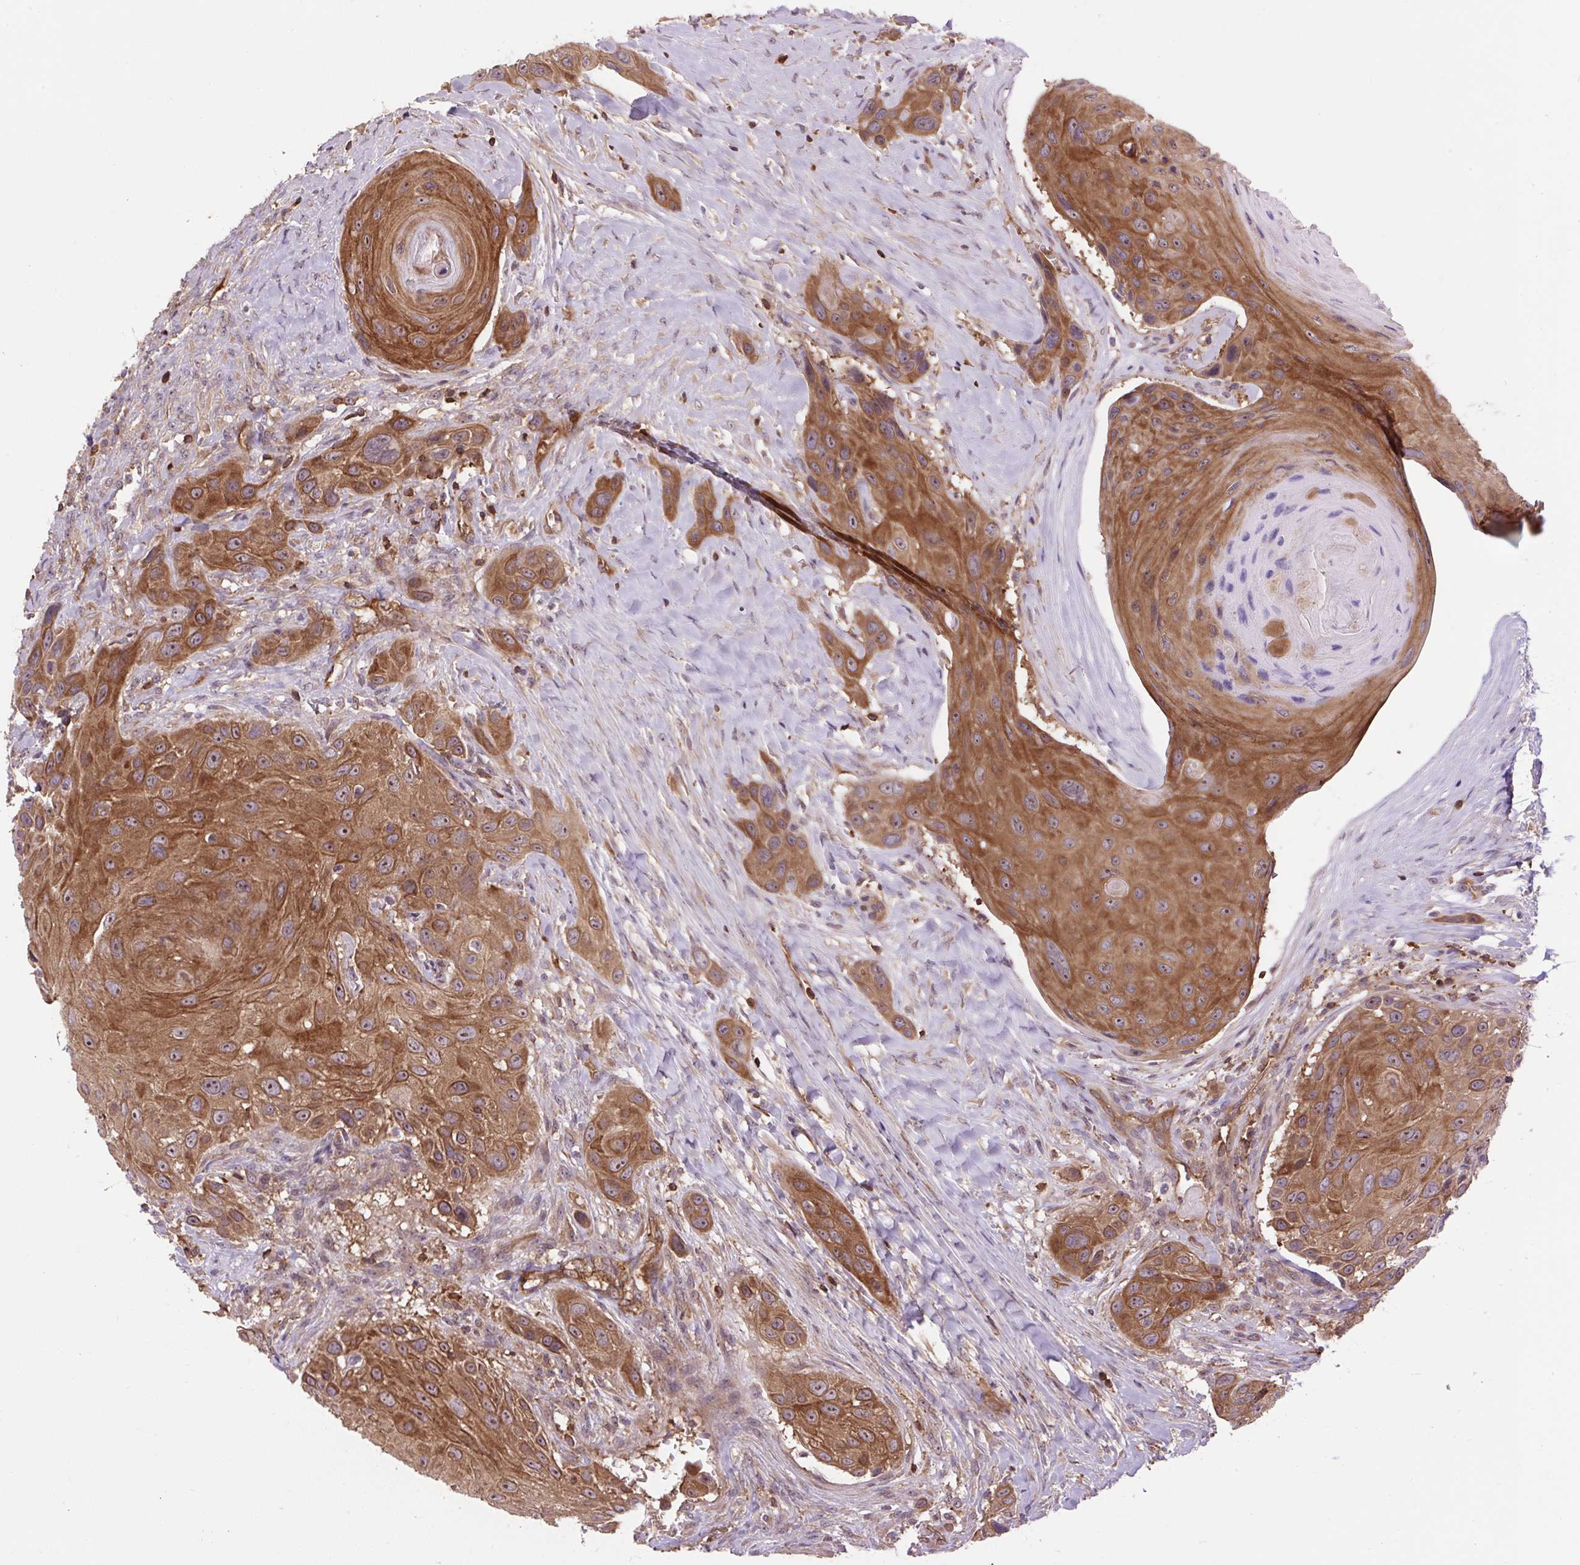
{"staining": {"intensity": "strong", "quantity": ">75%", "location": "cytoplasmic/membranous,nuclear"}, "tissue": "head and neck cancer", "cell_type": "Tumor cells", "image_type": "cancer", "snomed": [{"axis": "morphology", "description": "Squamous cell carcinoma, NOS"}, {"axis": "topography", "description": "Head-Neck"}], "caption": "Head and neck cancer (squamous cell carcinoma) was stained to show a protein in brown. There is high levels of strong cytoplasmic/membranous and nuclear expression in approximately >75% of tumor cells. (IHC, brightfield microscopy, high magnification).", "gene": "PLCG1", "patient": {"sex": "male", "age": 81}}